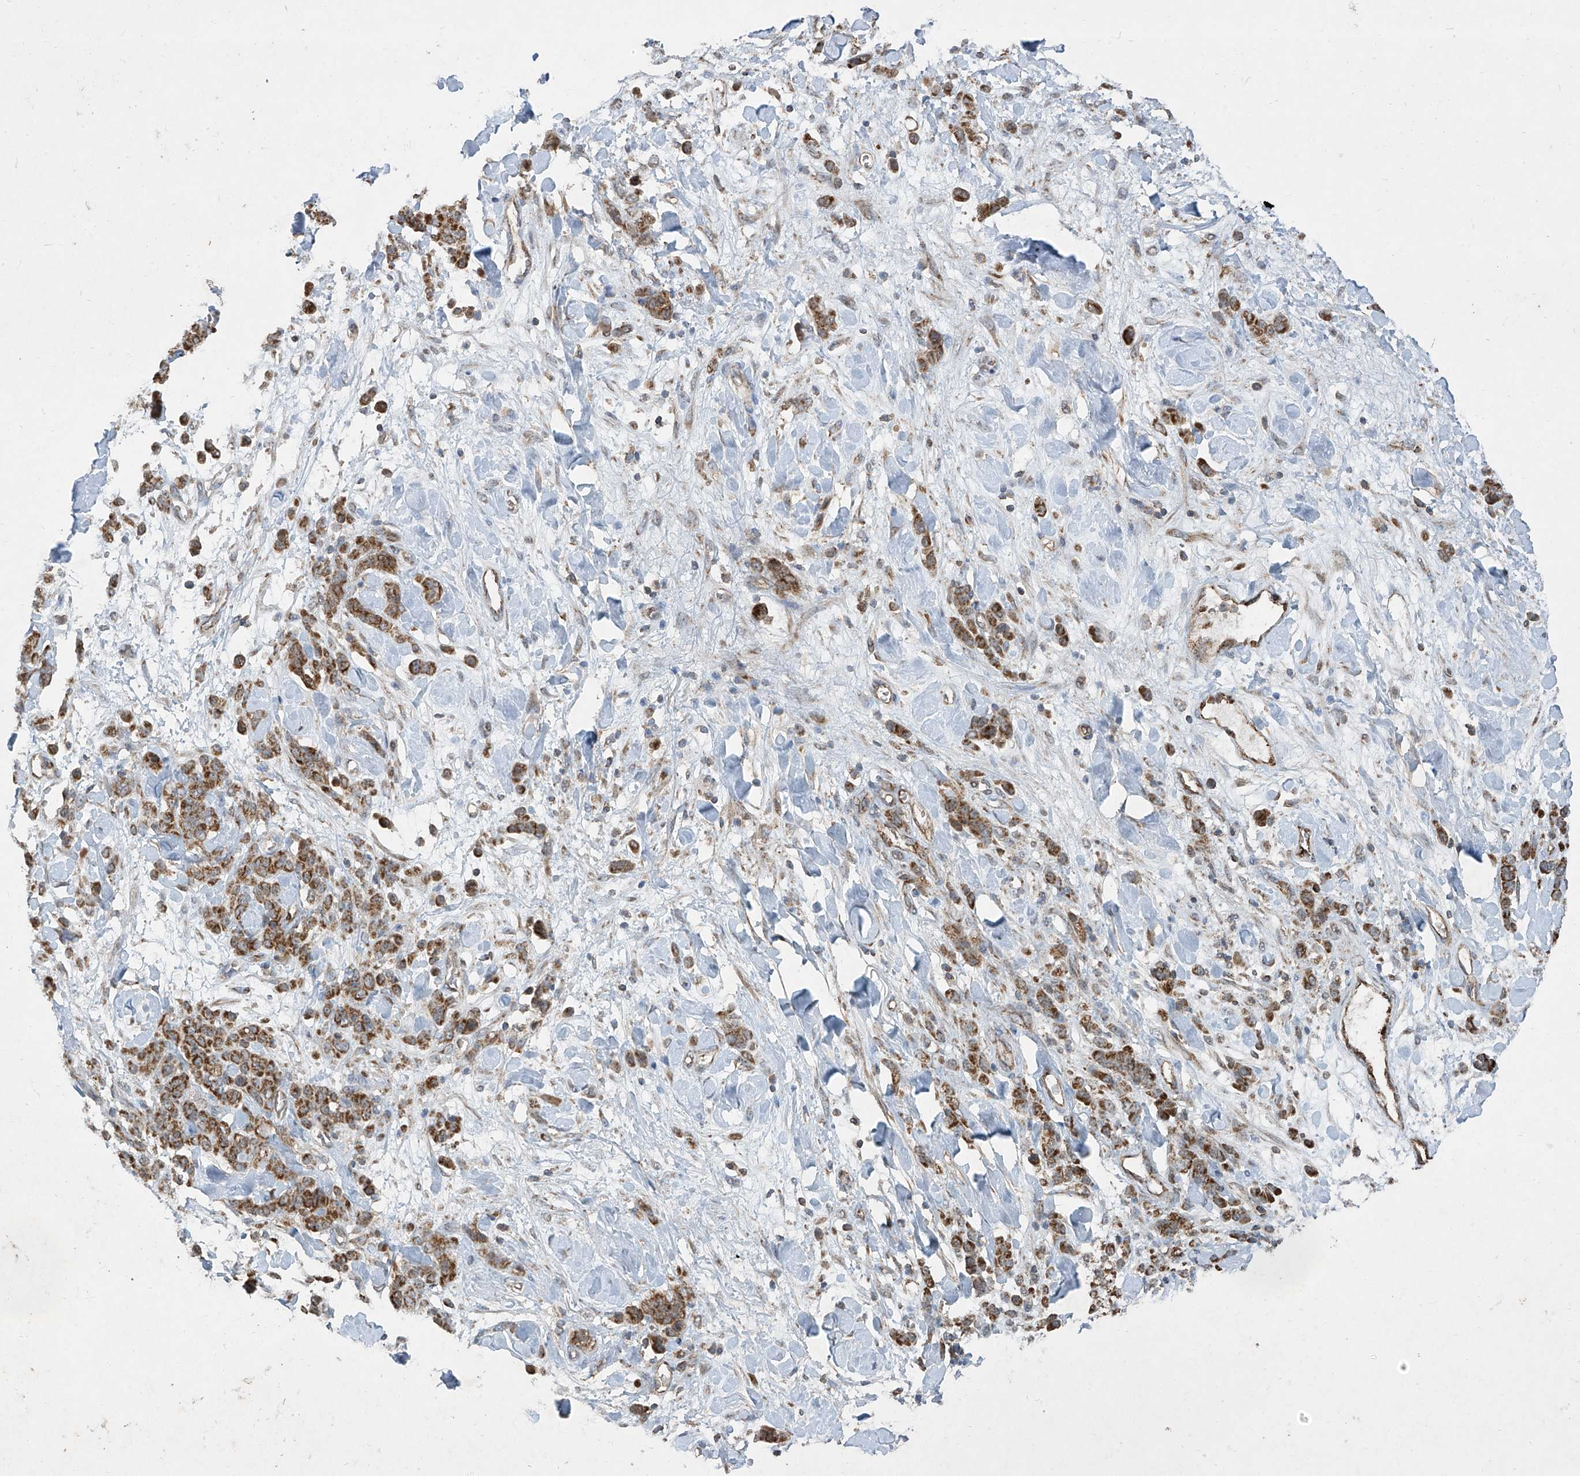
{"staining": {"intensity": "moderate", "quantity": ">75%", "location": "cytoplasmic/membranous"}, "tissue": "stomach cancer", "cell_type": "Tumor cells", "image_type": "cancer", "snomed": [{"axis": "morphology", "description": "Normal tissue, NOS"}, {"axis": "morphology", "description": "Adenocarcinoma, NOS"}, {"axis": "topography", "description": "Stomach"}], "caption": "Immunohistochemistry (IHC) staining of stomach adenocarcinoma, which displays medium levels of moderate cytoplasmic/membranous staining in about >75% of tumor cells indicating moderate cytoplasmic/membranous protein positivity. The staining was performed using DAB (brown) for protein detection and nuclei were counterstained in hematoxylin (blue).", "gene": "UQCC1", "patient": {"sex": "male", "age": 82}}